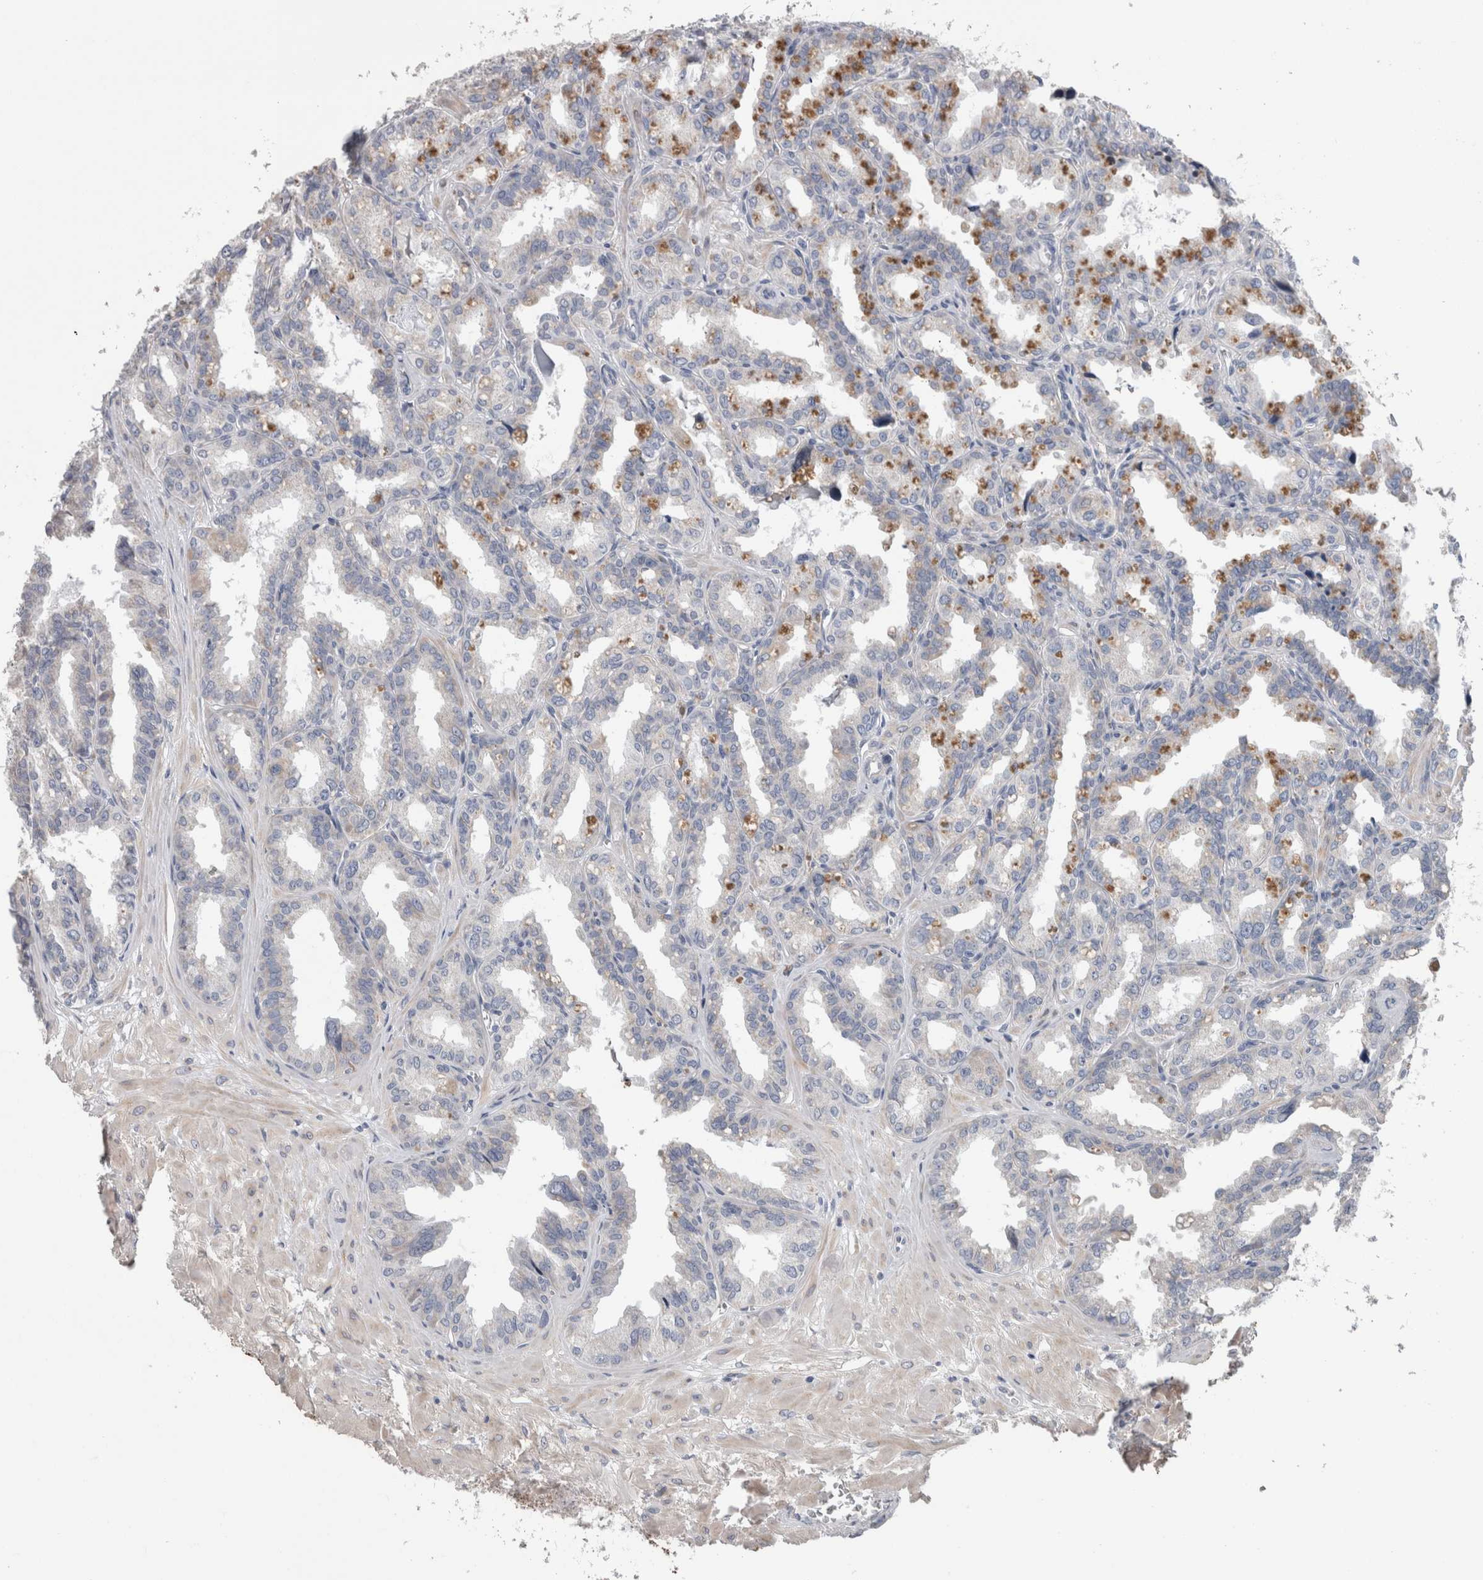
{"staining": {"intensity": "moderate", "quantity": "25%-75%", "location": "cytoplasmic/membranous"}, "tissue": "seminal vesicle", "cell_type": "Glandular cells", "image_type": "normal", "snomed": [{"axis": "morphology", "description": "Normal tissue, NOS"}, {"axis": "topography", "description": "Prostate"}, {"axis": "topography", "description": "Seminal veicle"}], "caption": "IHC staining of normal seminal vesicle, which displays medium levels of moderate cytoplasmic/membranous staining in approximately 25%-75% of glandular cells indicating moderate cytoplasmic/membranous protein positivity. The staining was performed using DAB (3,3'-diaminobenzidine) (brown) for protein detection and nuclei were counterstained in hematoxylin (blue).", "gene": "GDAP1", "patient": {"sex": "male", "age": 51}}